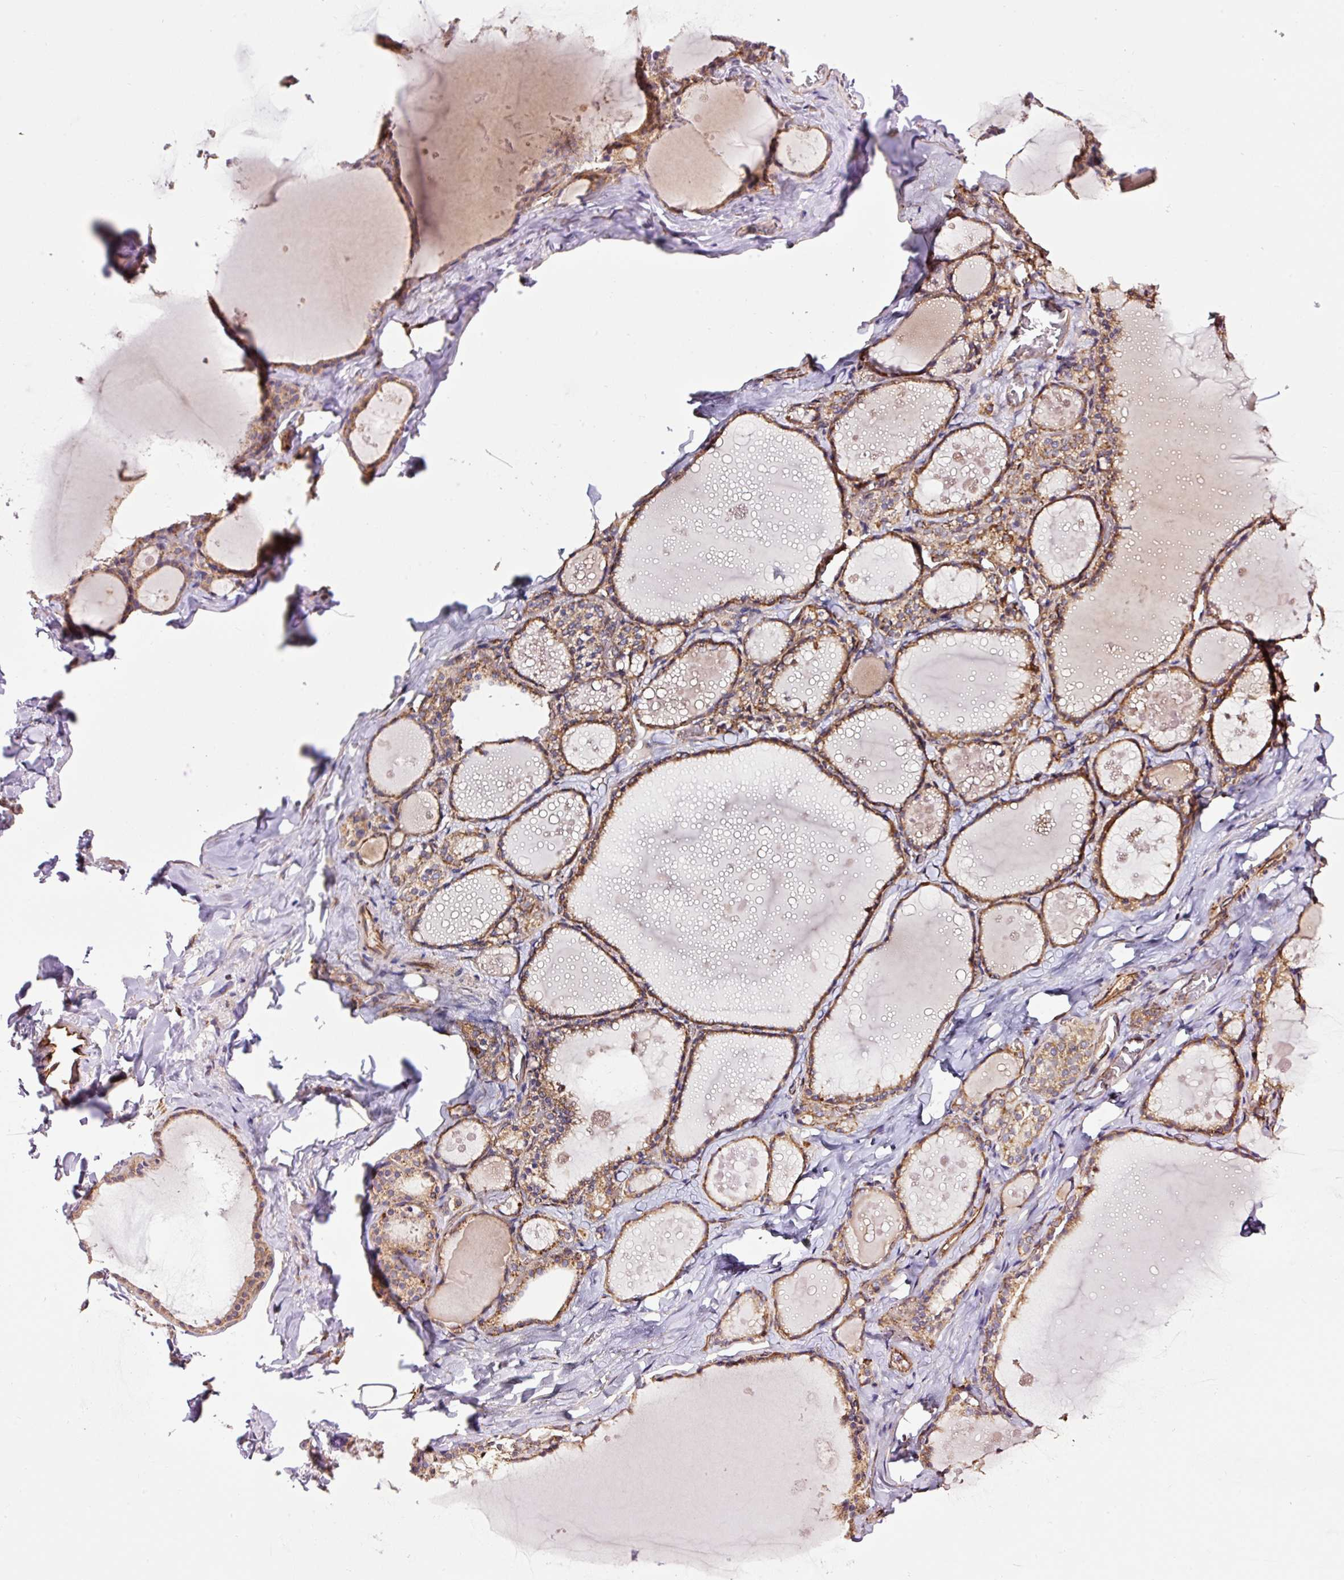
{"staining": {"intensity": "moderate", "quantity": ">75%", "location": "cytoplasmic/membranous"}, "tissue": "thyroid gland", "cell_type": "Glandular cells", "image_type": "normal", "snomed": [{"axis": "morphology", "description": "Normal tissue, NOS"}, {"axis": "topography", "description": "Thyroid gland"}], "caption": "Immunohistochemistry photomicrograph of unremarkable thyroid gland stained for a protein (brown), which demonstrates medium levels of moderate cytoplasmic/membranous positivity in approximately >75% of glandular cells.", "gene": "PCK2", "patient": {"sex": "male", "age": 56}}